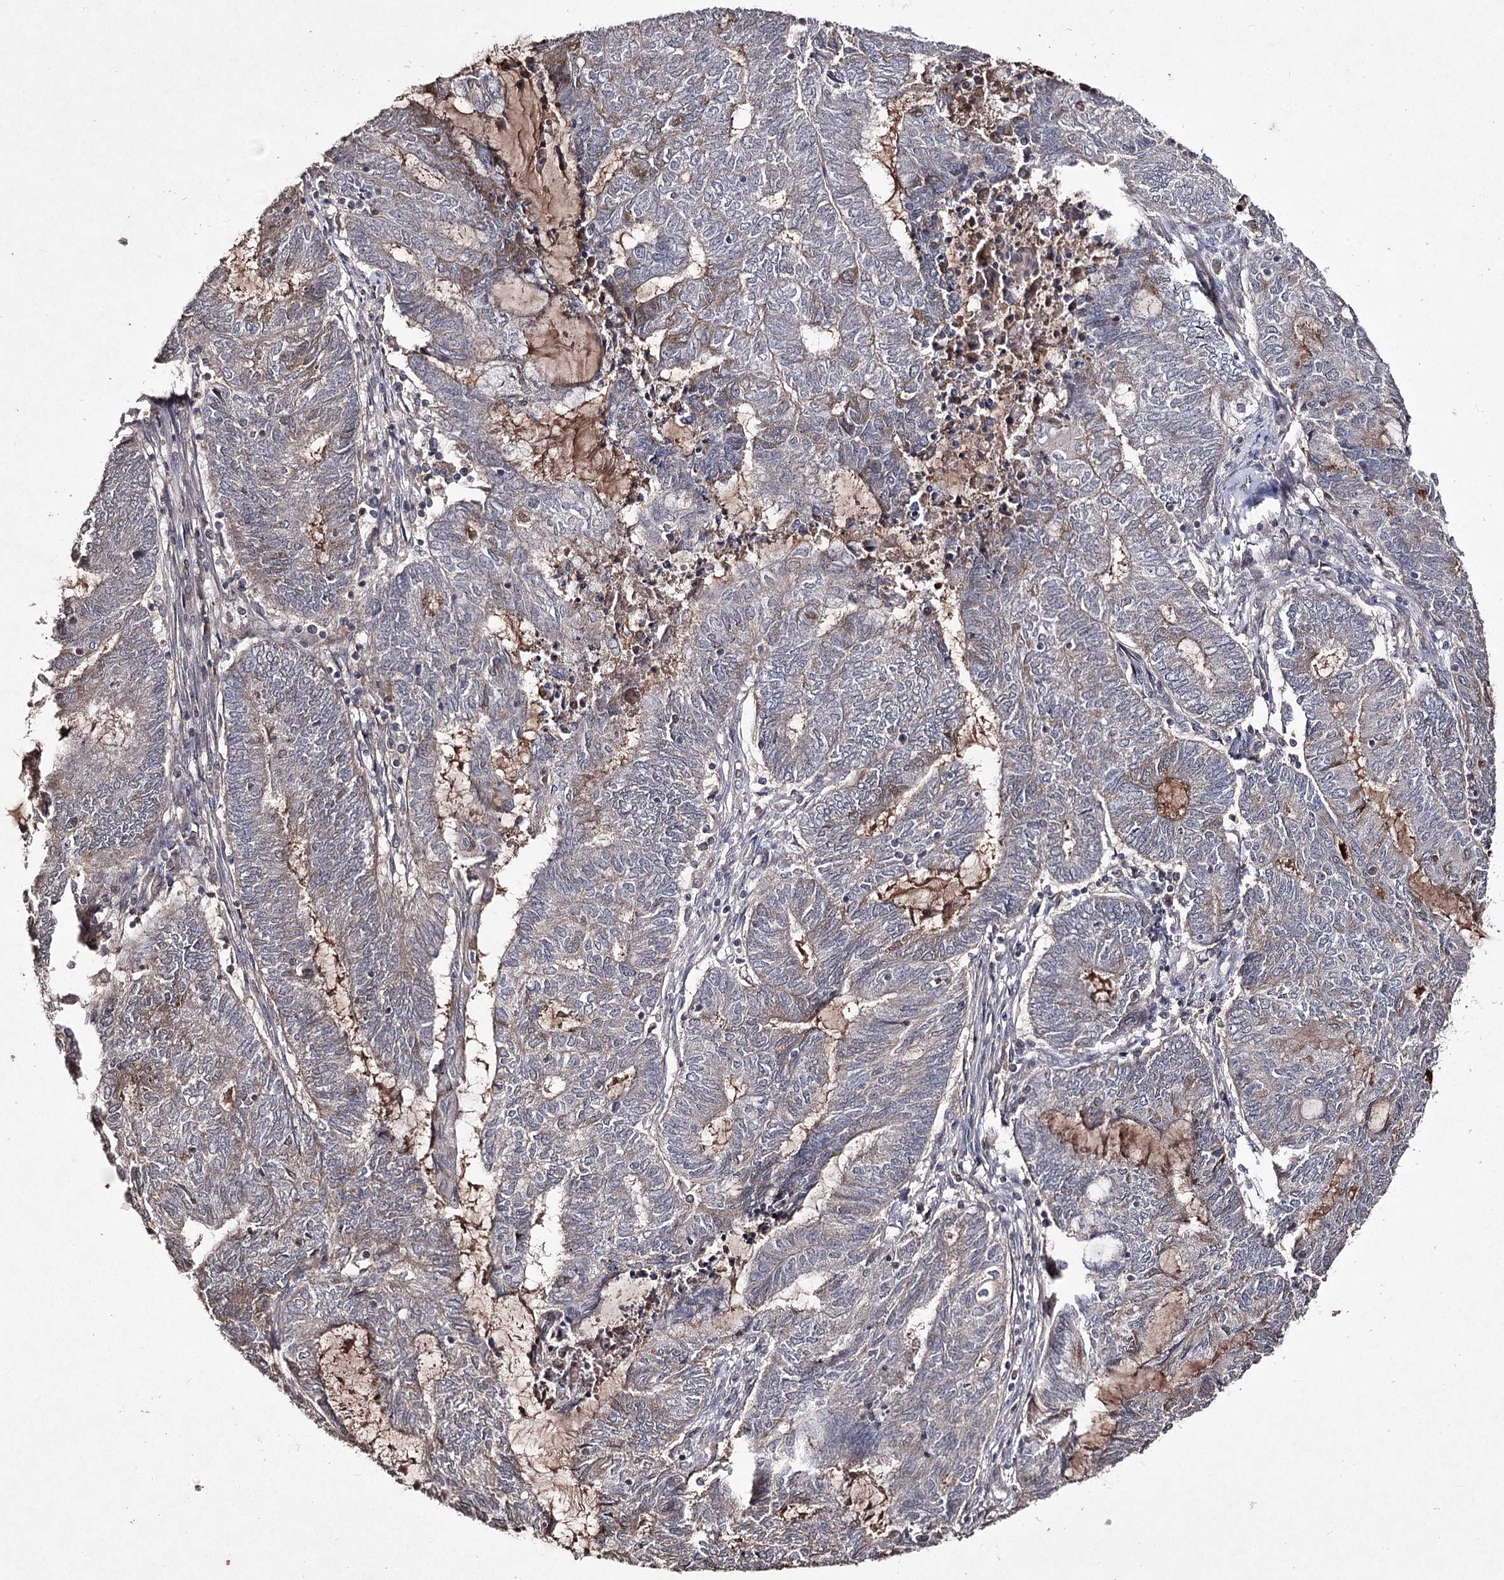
{"staining": {"intensity": "negative", "quantity": "none", "location": "none"}, "tissue": "endometrial cancer", "cell_type": "Tumor cells", "image_type": "cancer", "snomed": [{"axis": "morphology", "description": "Adenocarcinoma, NOS"}, {"axis": "topography", "description": "Uterus"}, {"axis": "topography", "description": "Endometrium"}], "caption": "The immunohistochemistry photomicrograph has no significant positivity in tumor cells of endometrial adenocarcinoma tissue.", "gene": "SYNGR3", "patient": {"sex": "female", "age": 70}}